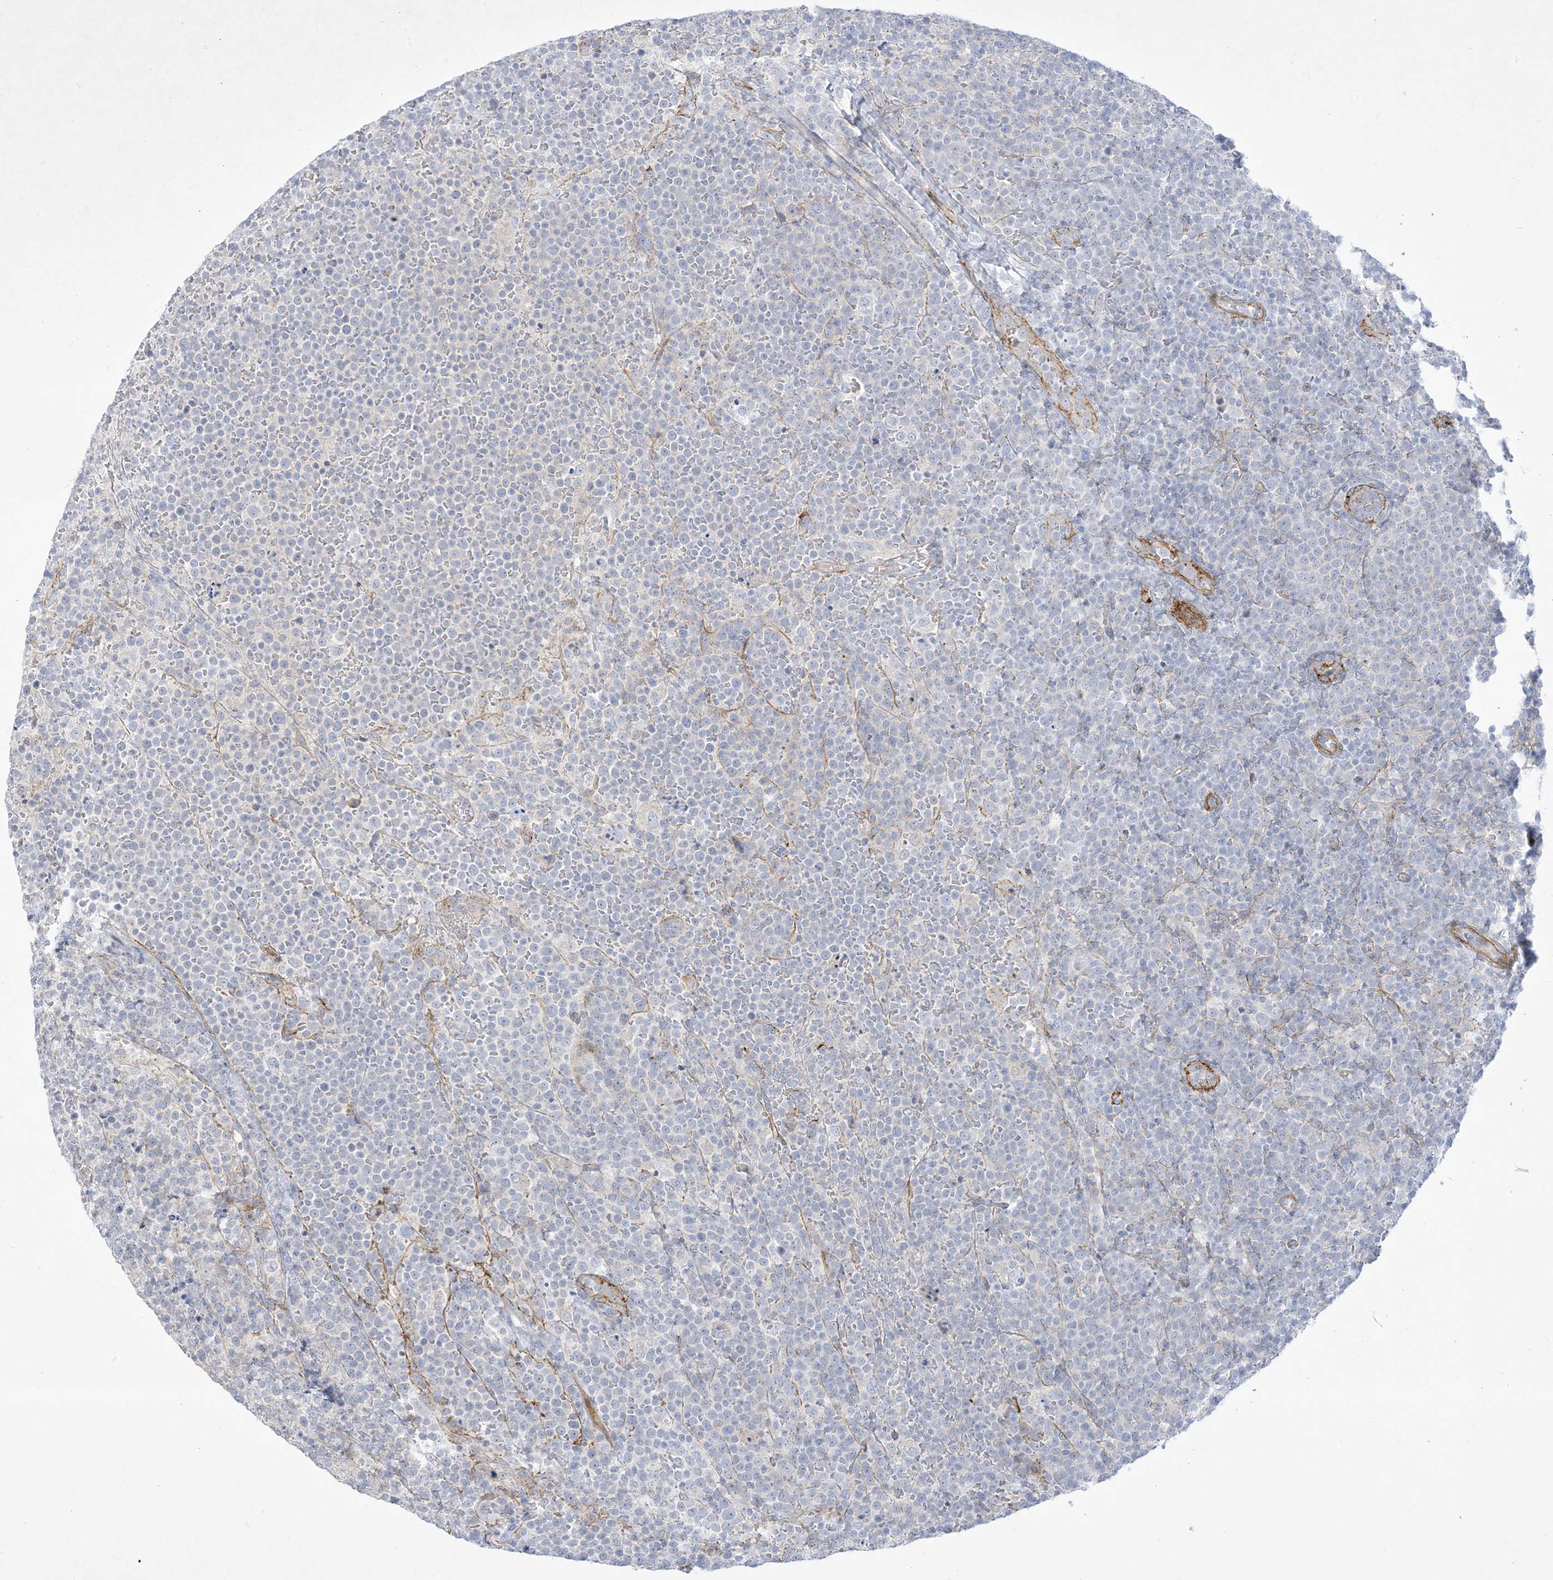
{"staining": {"intensity": "negative", "quantity": "none", "location": "none"}, "tissue": "lymphoma", "cell_type": "Tumor cells", "image_type": "cancer", "snomed": [{"axis": "morphology", "description": "Malignant lymphoma, non-Hodgkin's type, High grade"}, {"axis": "topography", "description": "Lymph node"}], "caption": "DAB immunohistochemical staining of high-grade malignant lymphoma, non-Hodgkin's type shows no significant positivity in tumor cells. Brightfield microscopy of IHC stained with DAB (brown) and hematoxylin (blue), captured at high magnification.", "gene": "B3GNT7", "patient": {"sex": "male", "age": 61}}